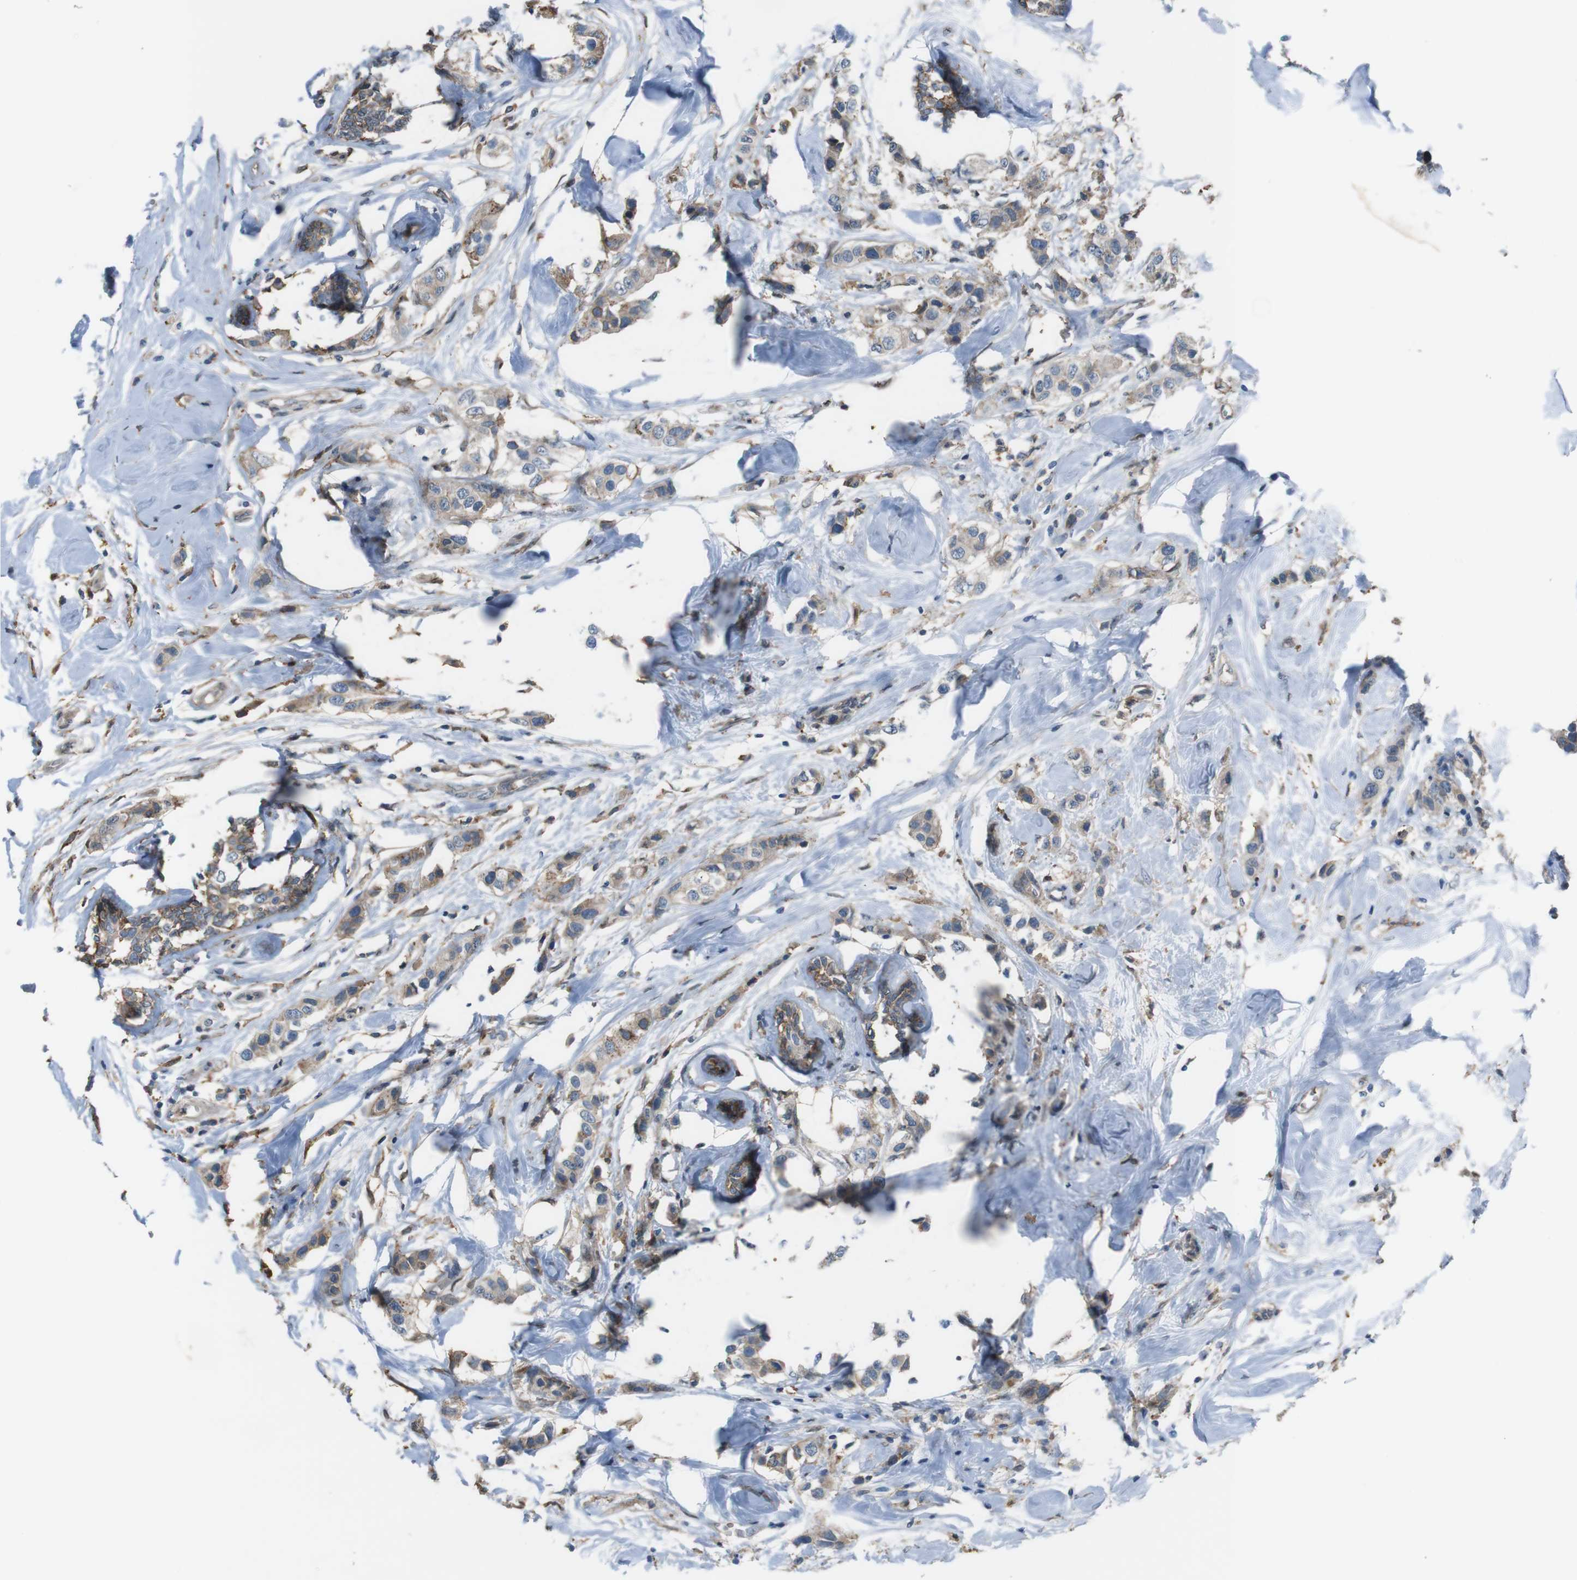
{"staining": {"intensity": "weak", "quantity": ">75%", "location": "cytoplasmic/membranous"}, "tissue": "breast cancer", "cell_type": "Tumor cells", "image_type": "cancer", "snomed": [{"axis": "morphology", "description": "Normal tissue, NOS"}, {"axis": "morphology", "description": "Duct carcinoma"}, {"axis": "topography", "description": "Breast"}], "caption": "Human infiltrating ductal carcinoma (breast) stained with a protein marker reveals weak staining in tumor cells.", "gene": "ATP2B1", "patient": {"sex": "female", "age": 50}}